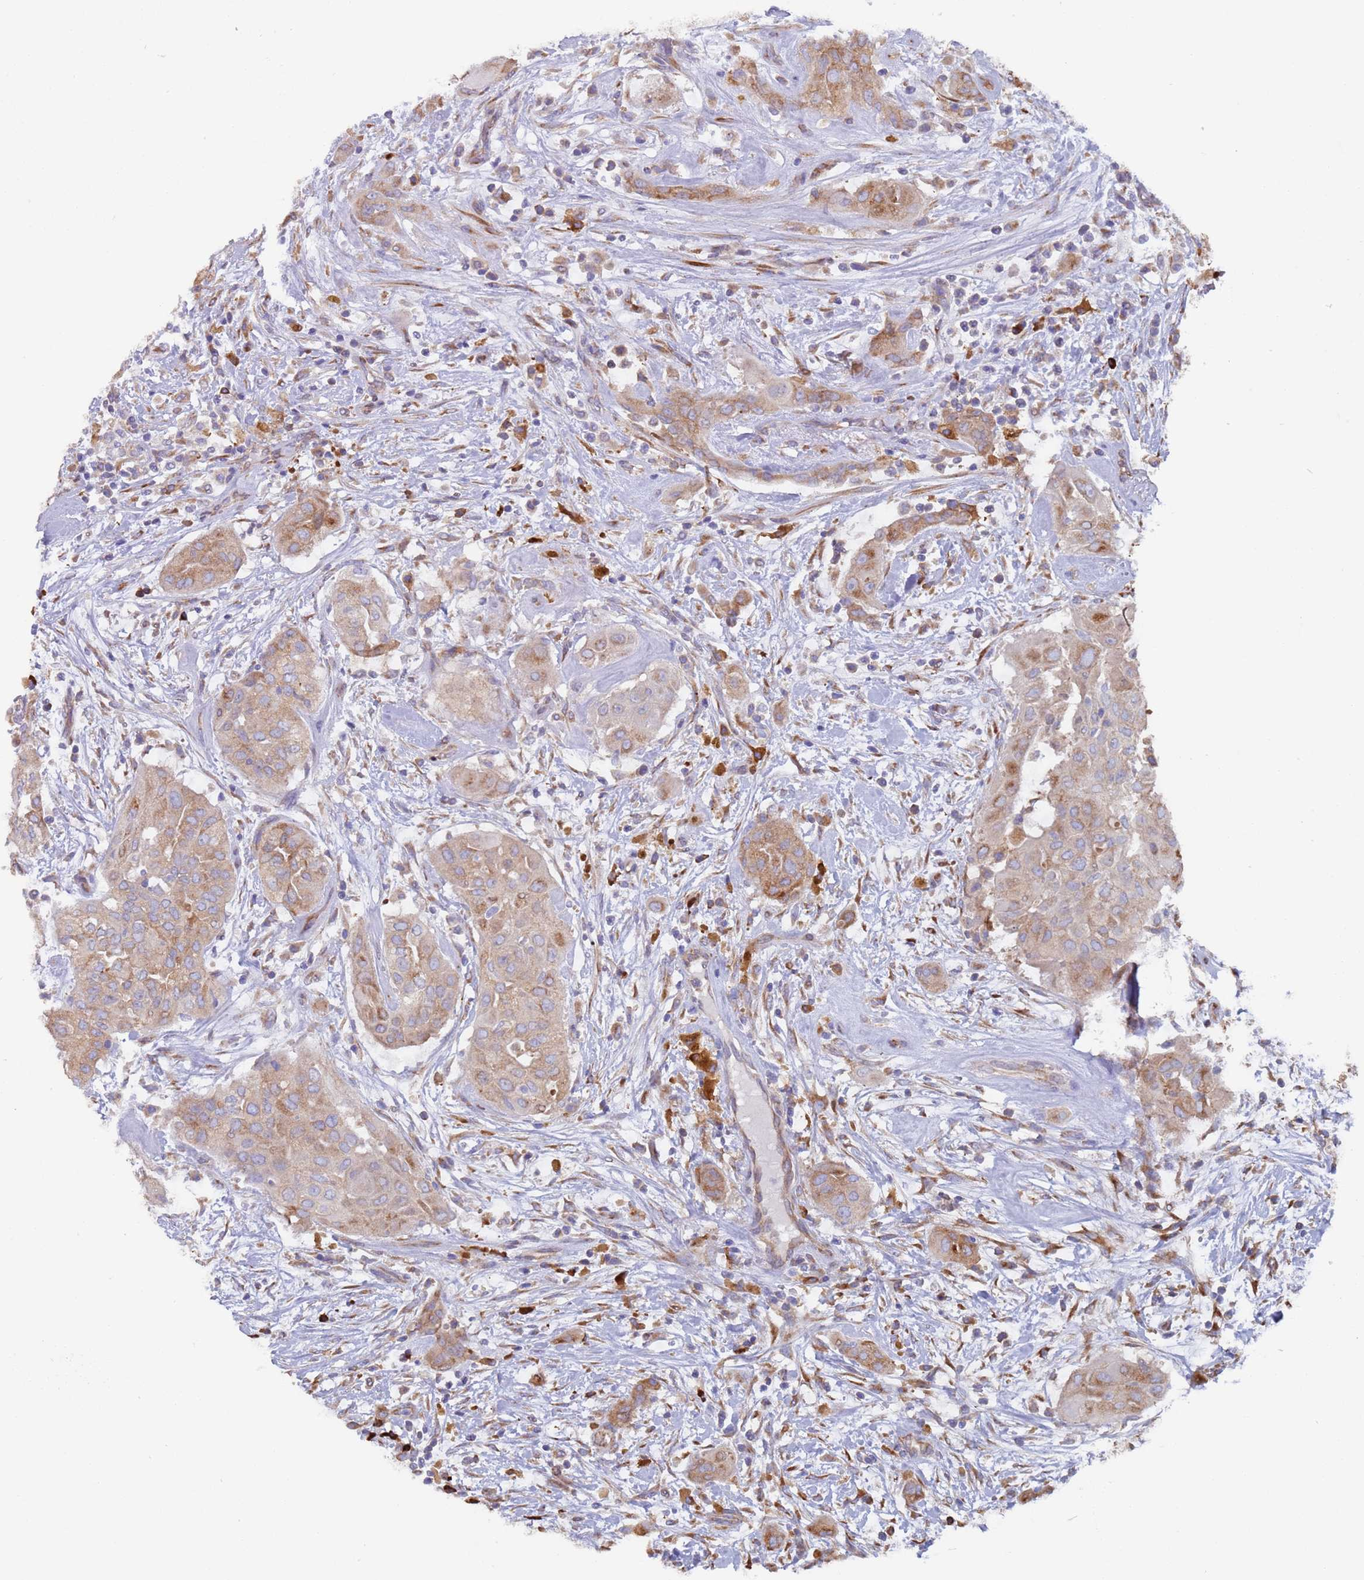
{"staining": {"intensity": "moderate", "quantity": ">75%", "location": "cytoplasmic/membranous"}, "tissue": "thyroid cancer", "cell_type": "Tumor cells", "image_type": "cancer", "snomed": [{"axis": "morphology", "description": "Papillary adenocarcinoma, NOS"}, {"axis": "topography", "description": "Thyroid gland"}], "caption": "A brown stain labels moderate cytoplasmic/membranous expression of a protein in thyroid cancer (papillary adenocarcinoma) tumor cells. The protein of interest is stained brown, and the nuclei are stained in blue (DAB IHC with brightfield microscopy, high magnification).", "gene": "ZNF844", "patient": {"sex": "female", "age": 59}}